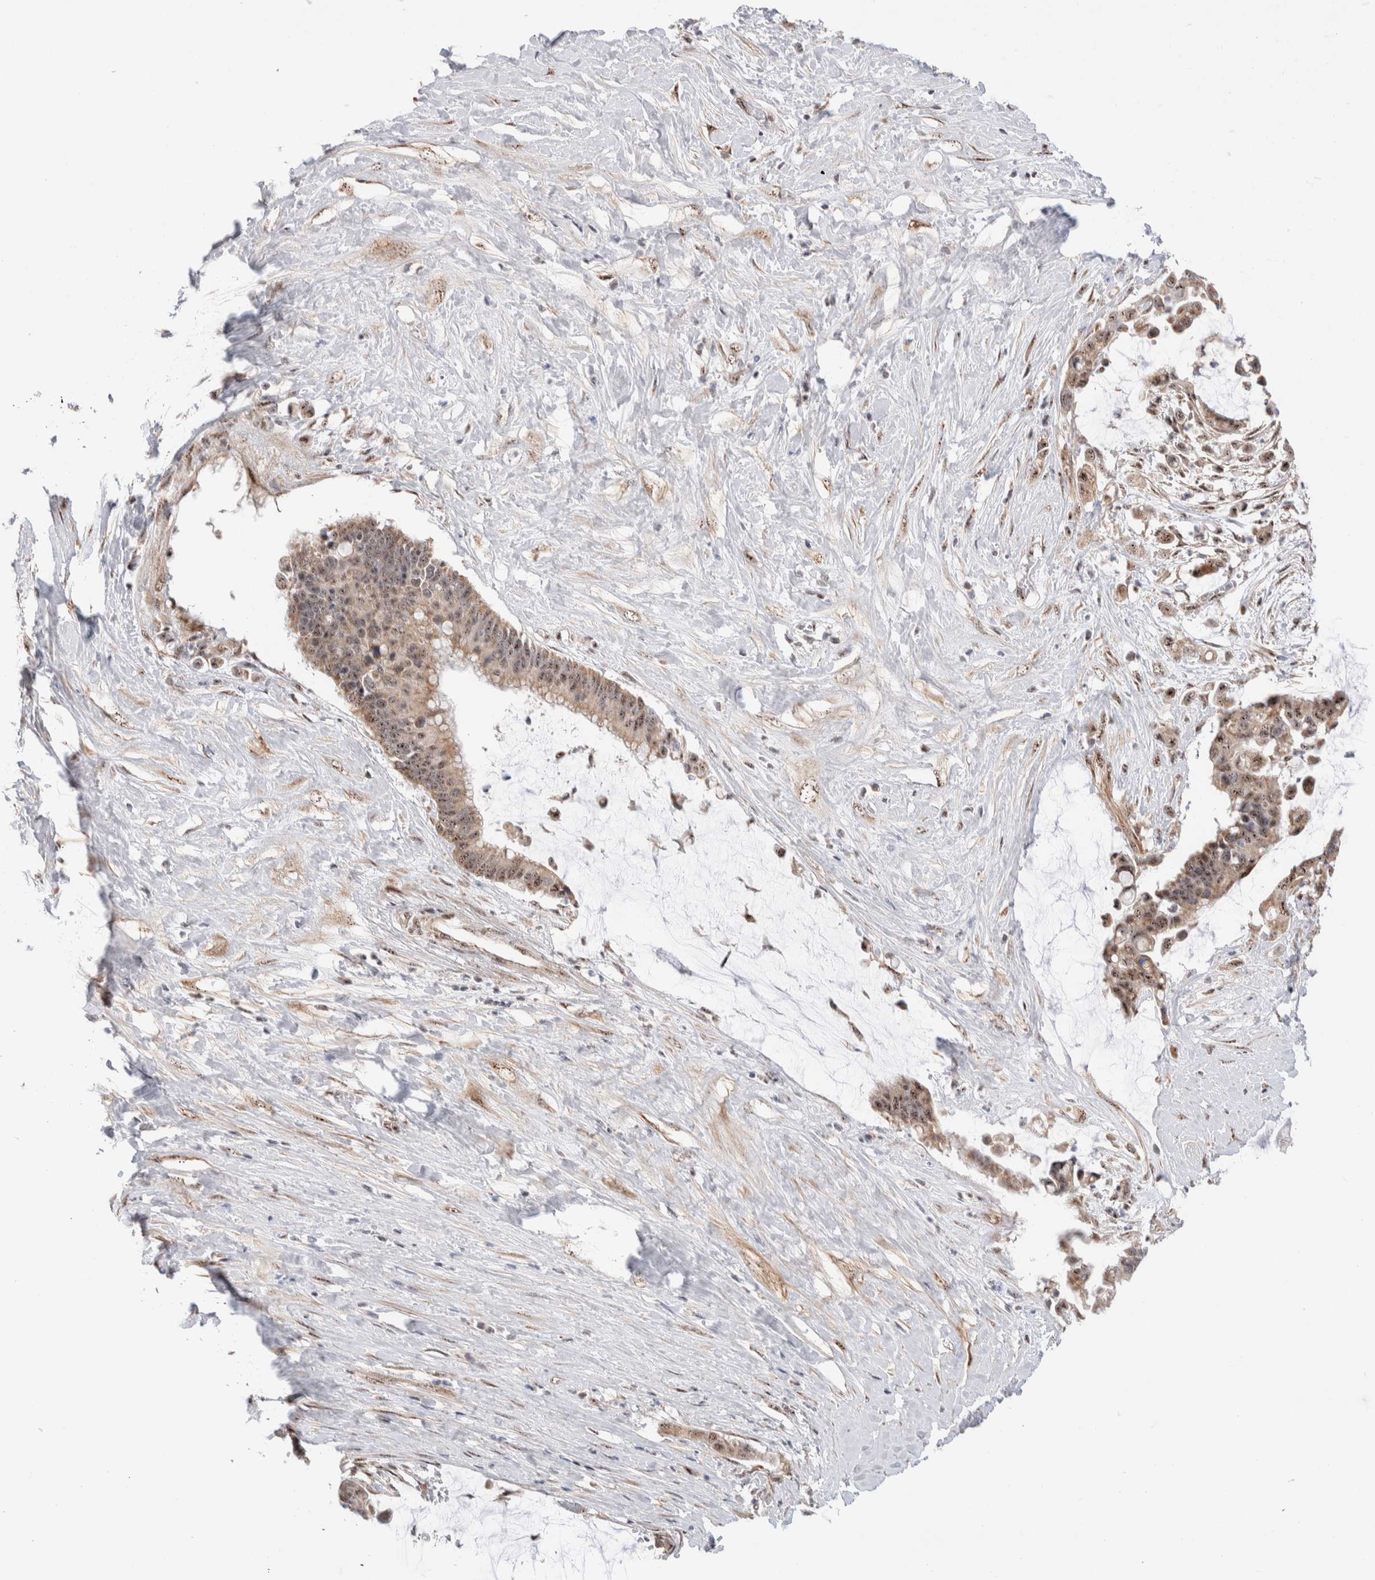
{"staining": {"intensity": "moderate", "quantity": ">75%", "location": "nuclear"}, "tissue": "pancreatic cancer", "cell_type": "Tumor cells", "image_type": "cancer", "snomed": [{"axis": "morphology", "description": "Adenocarcinoma, NOS"}, {"axis": "topography", "description": "Pancreas"}], "caption": "Adenocarcinoma (pancreatic) tissue shows moderate nuclear positivity in about >75% of tumor cells, visualized by immunohistochemistry.", "gene": "ZNF695", "patient": {"sex": "male", "age": 41}}